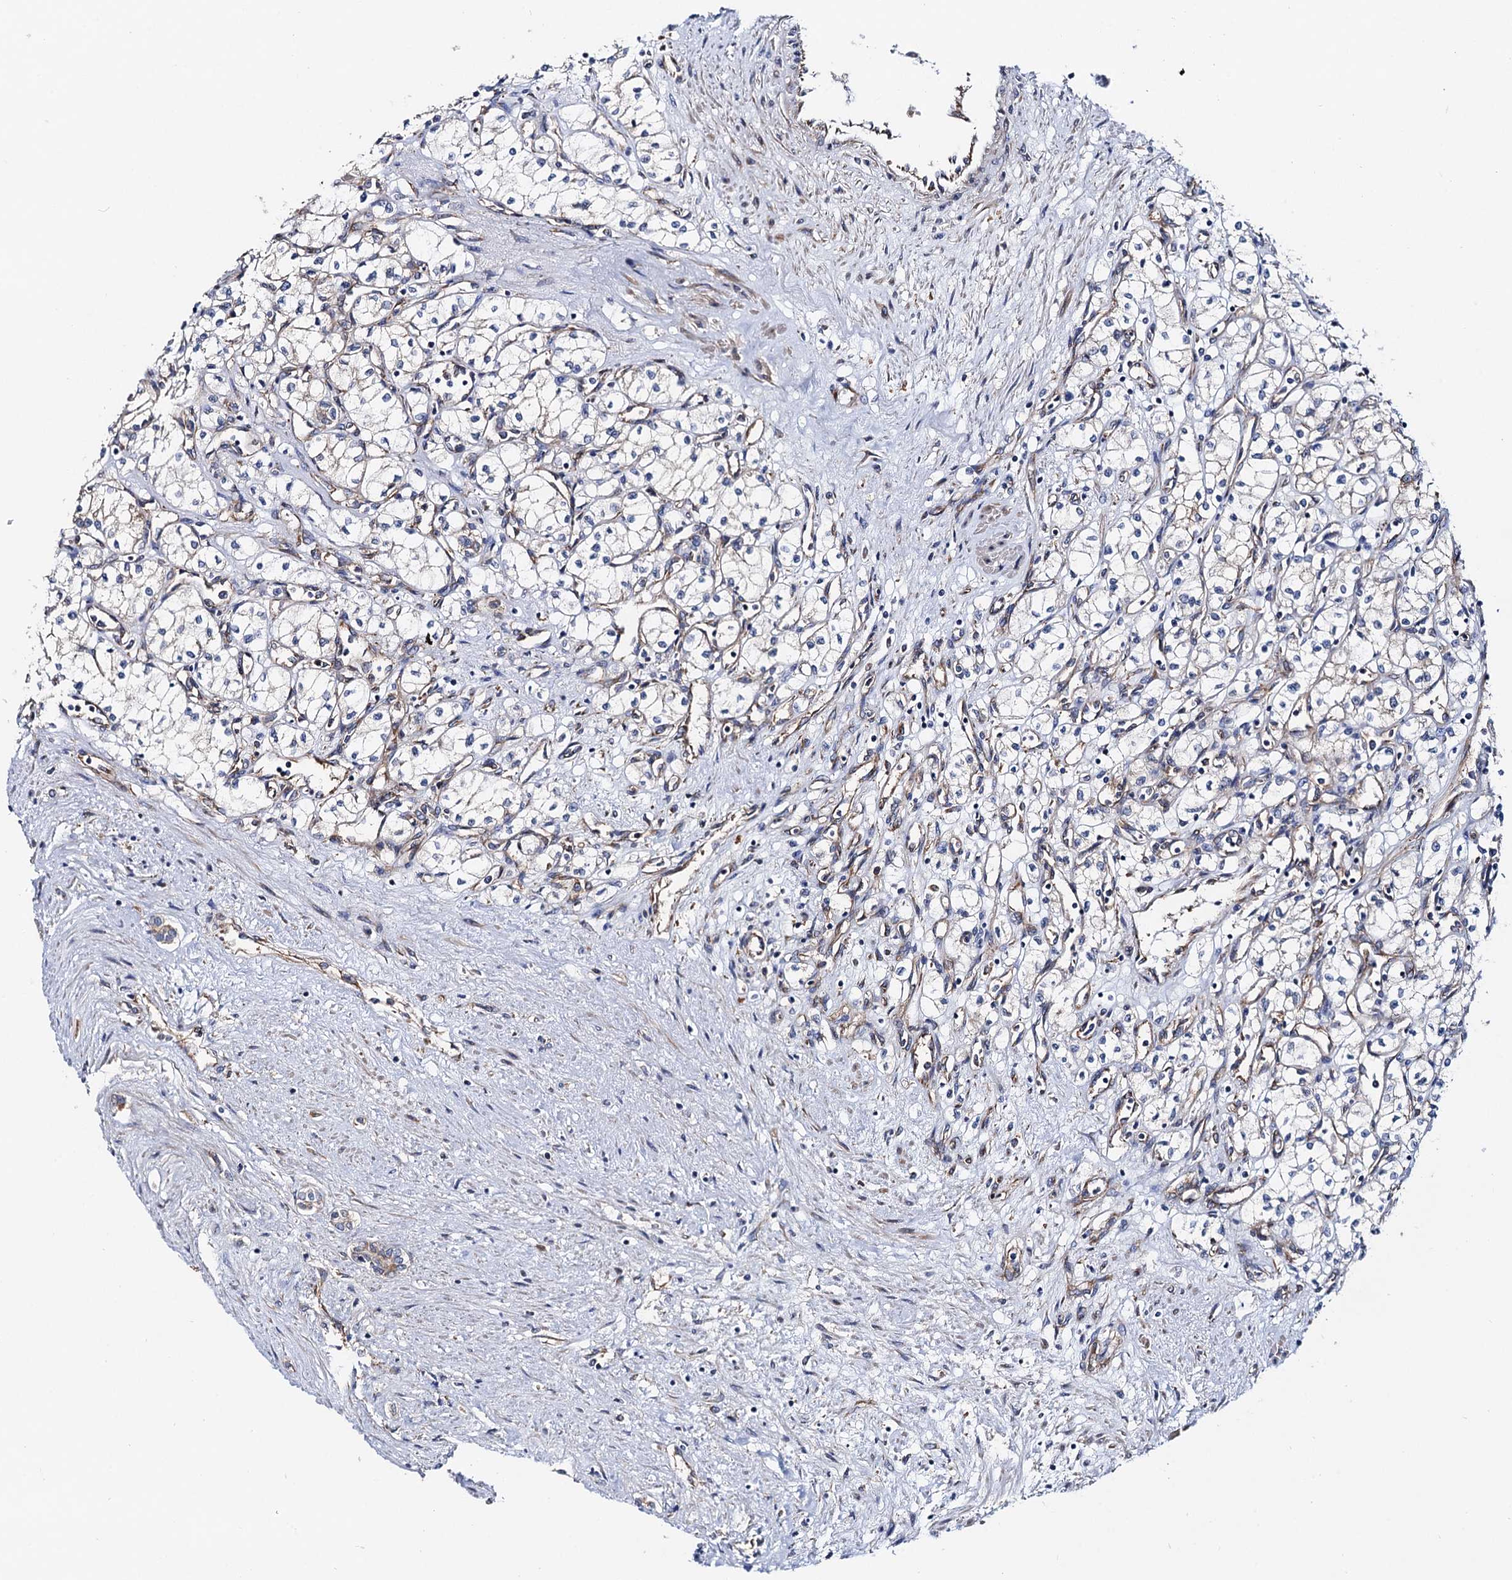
{"staining": {"intensity": "negative", "quantity": "none", "location": "none"}, "tissue": "renal cancer", "cell_type": "Tumor cells", "image_type": "cancer", "snomed": [{"axis": "morphology", "description": "Adenocarcinoma, NOS"}, {"axis": "topography", "description": "Kidney"}], "caption": "Immunohistochemistry (IHC) image of renal cancer (adenocarcinoma) stained for a protein (brown), which reveals no positivity in tumor cells. (Brightfield microscopy of DAB (3,3'-diaminobenzidine) IHC at high magnification).", "gene": "MRPL48", "patient": {"sex": "male", "age": 59}}